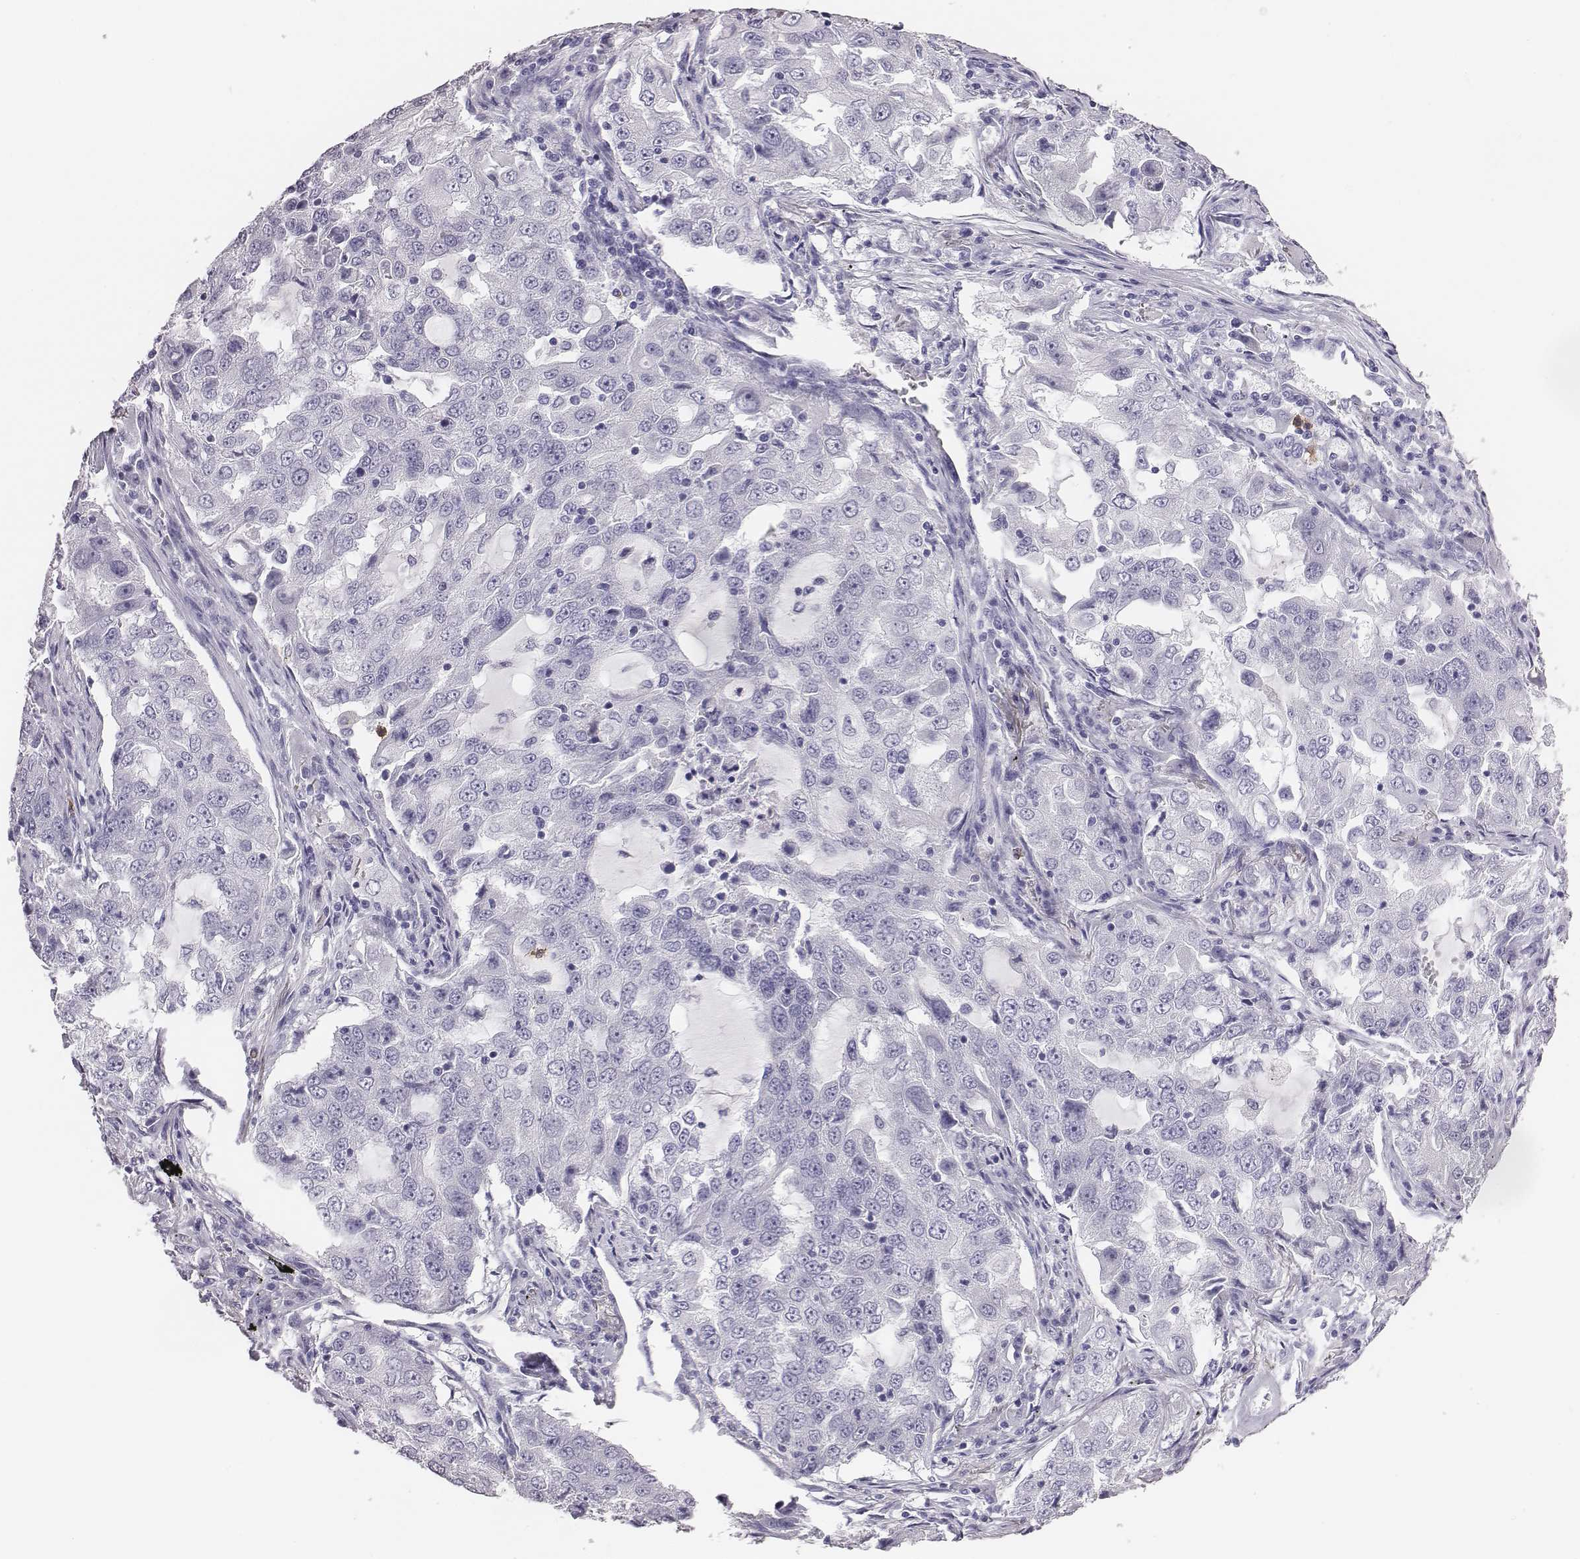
{"staining": {"intensity": "negative", "quantity": "none", "location": "none"}, "tissue": "lung cancer", "cell_type": "Tumor cells", "image_type": "cancer", "snomed": [{"axis": "morphology", "description": "Adenocarcinoma, NOS"}, {"axis": "topography", "description": "Lung"}], "caption": "IHC of lung adenocarcinoma reveals no staining in tumor cells.", "gene": "ACOD1", "patient": {"sex": "female", "age": 61}}